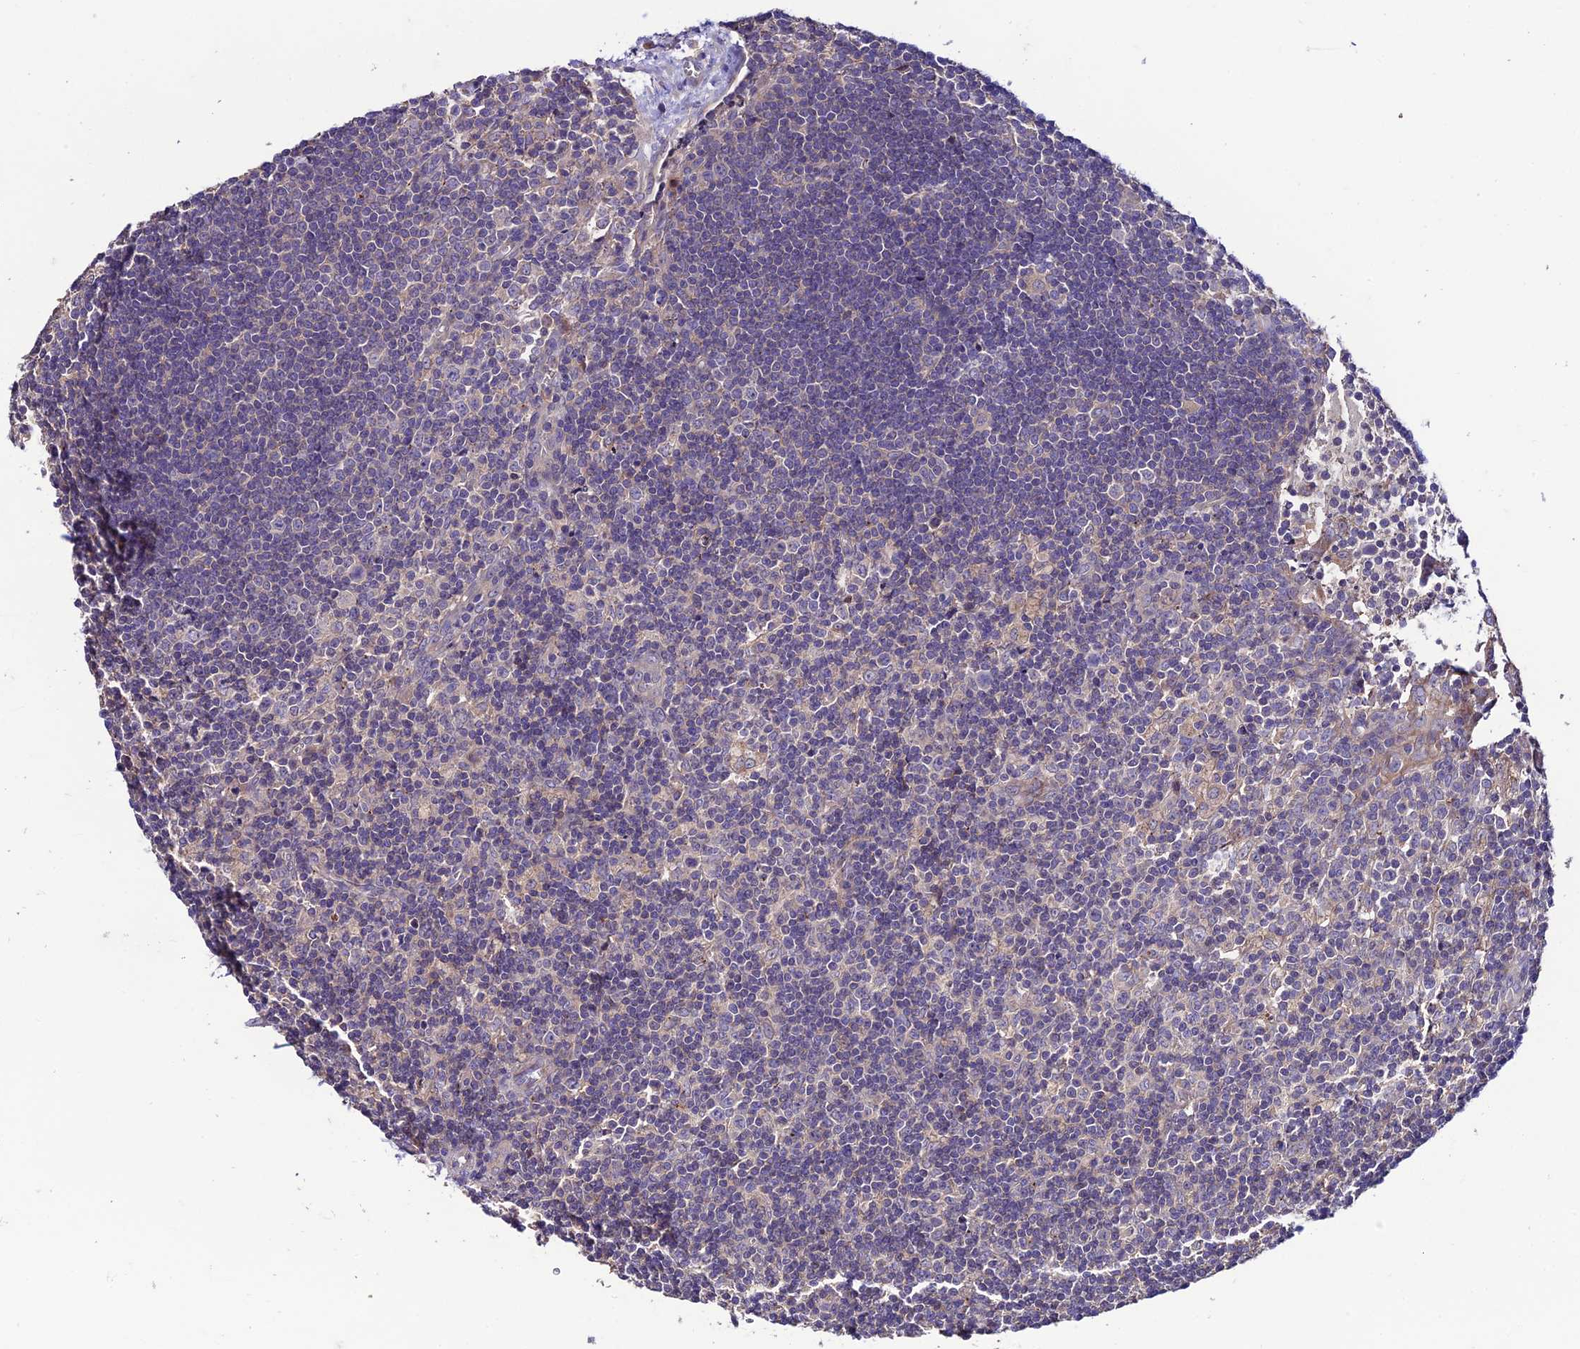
{"staining": {"intensity": "negative", "quantity": "none", "location": "none"}, "tissue": "lymph node", "cell_type": "Germinal center cells", "image_type": "normal", "snomed": [{"axis": "morphology", "description": "Normal tissue, NOS"}, {"axis": "topography", "description": "Lymph node"}], "caption": "IHC micrograph of unremarkable human lymph node stained for a protein (brown), which displays no positivity in germinal center cells.", "gene": "BRME1", "patient": {"sex": "male", "age": 58}}